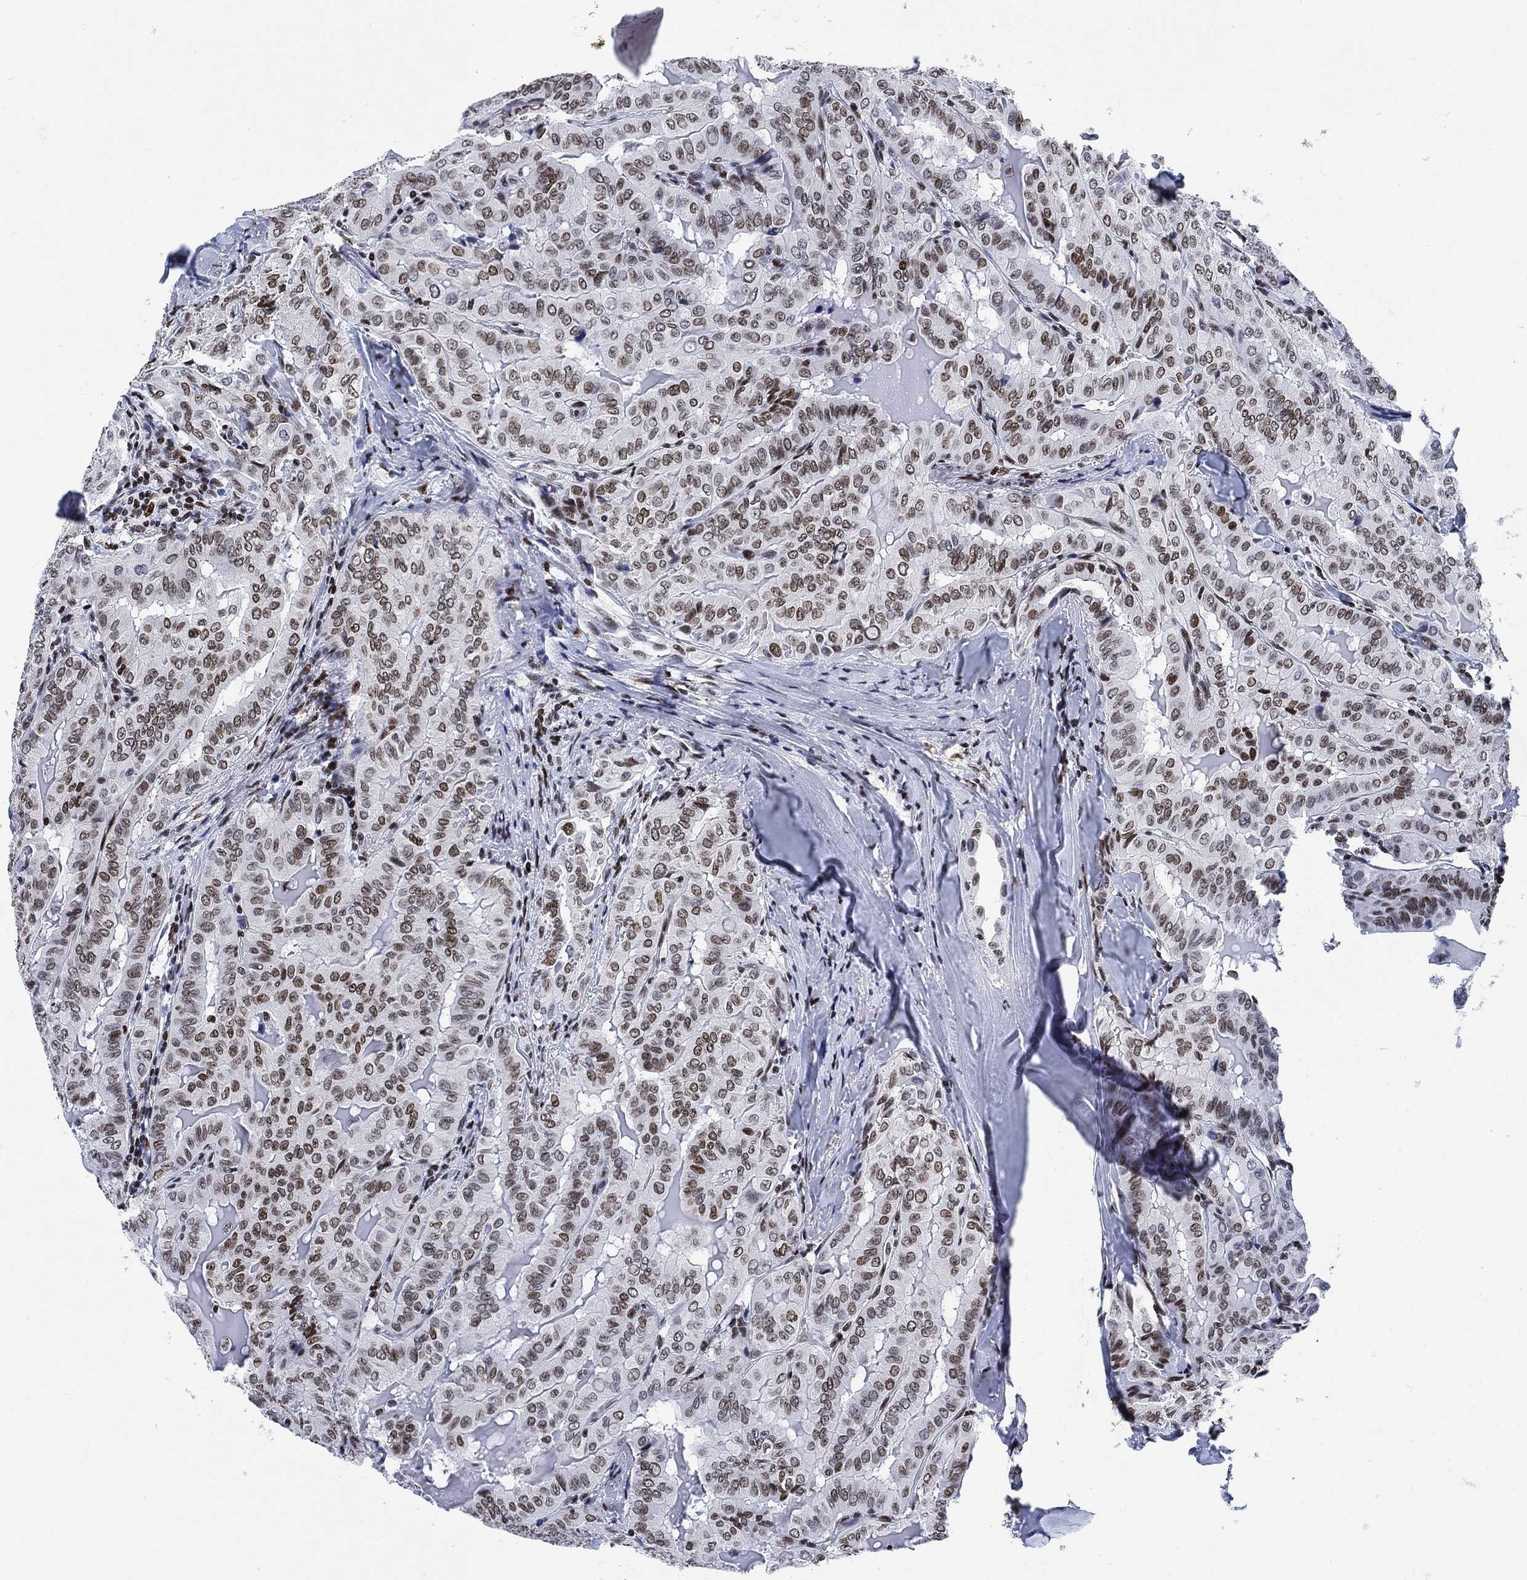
{"staining": {"intensity": "moderate", "quantity": ">75%", "location": "nuclear"}, "tissue": "thyroid cancer", "cell_type": "Tumor cells", "image_type": "cancer", "snomed": [{"axis": "morphology", "description": "Papillary adenocarcinoma, NOS"}, {"axis": "topography", "description": "Thyroid gland"}], "caption": "Immunohistochemical staining of human papillary adenocarcinoma (thyroid) demonstrates moderate nuclear protein expression in approximately >75% of tumor cells.", "gene": "H1-10", "patient": {"sex": "female", "age": 68}}